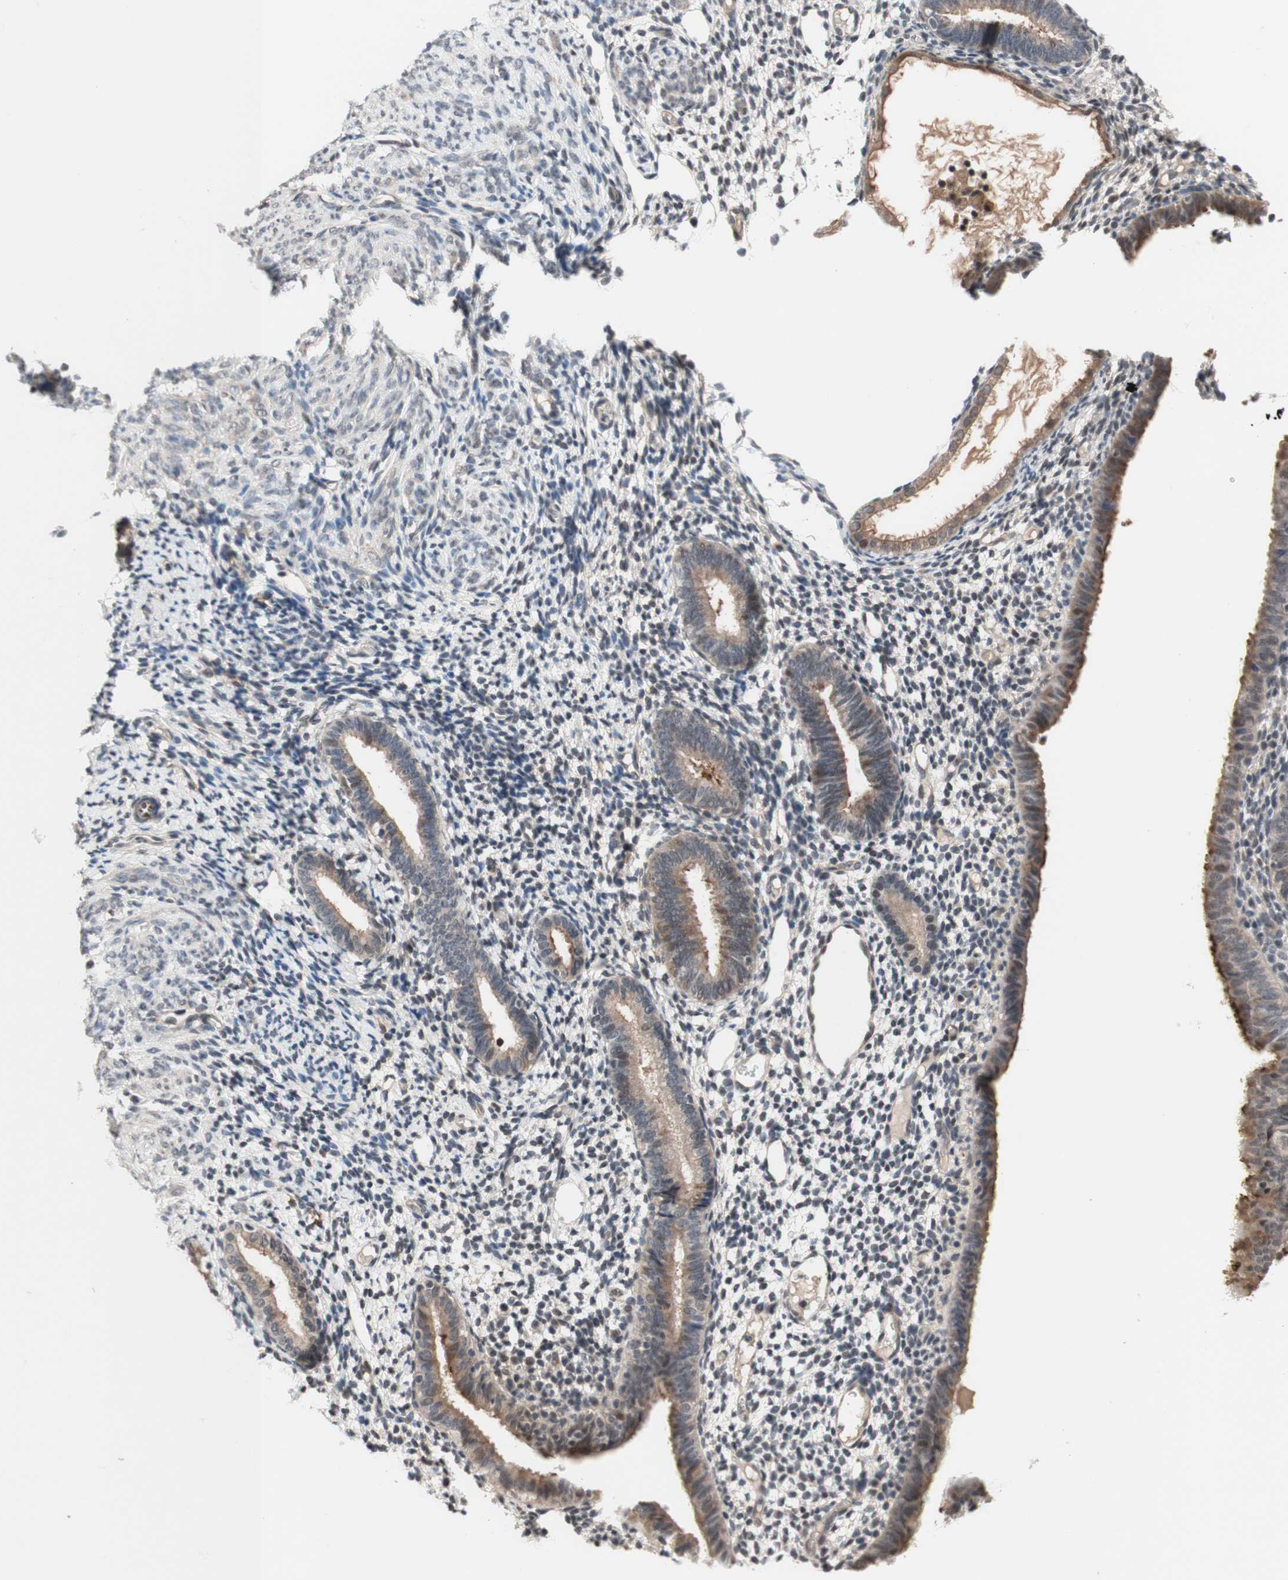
{"staining": {"intensity": "weak", "quantity": "<25%", "location": "cytoplasmic/membranous"}, "tissue": "endometrium", "cell_type": "Cells in endometrial stroma", "image_type": "normal", "snomed": [{"axis": "morphology", "description": "Normal tissue, NOS"}, {"axis": "topography", "description": "Endometrium"}], "caption": "Immunohistochemistry histopathology image of benign endometrium: endometrium stained with DAB (3,3'-diaminobenzidine) demonstrates no significant protein expression in cells in endometrial stroma. Brightfield microscopy of IHC stained with DAB (brown) and hematoxylin (blue), captured at high magnification.", "gene": "CD55", "patient": {"sex": "female", "age": 61}}